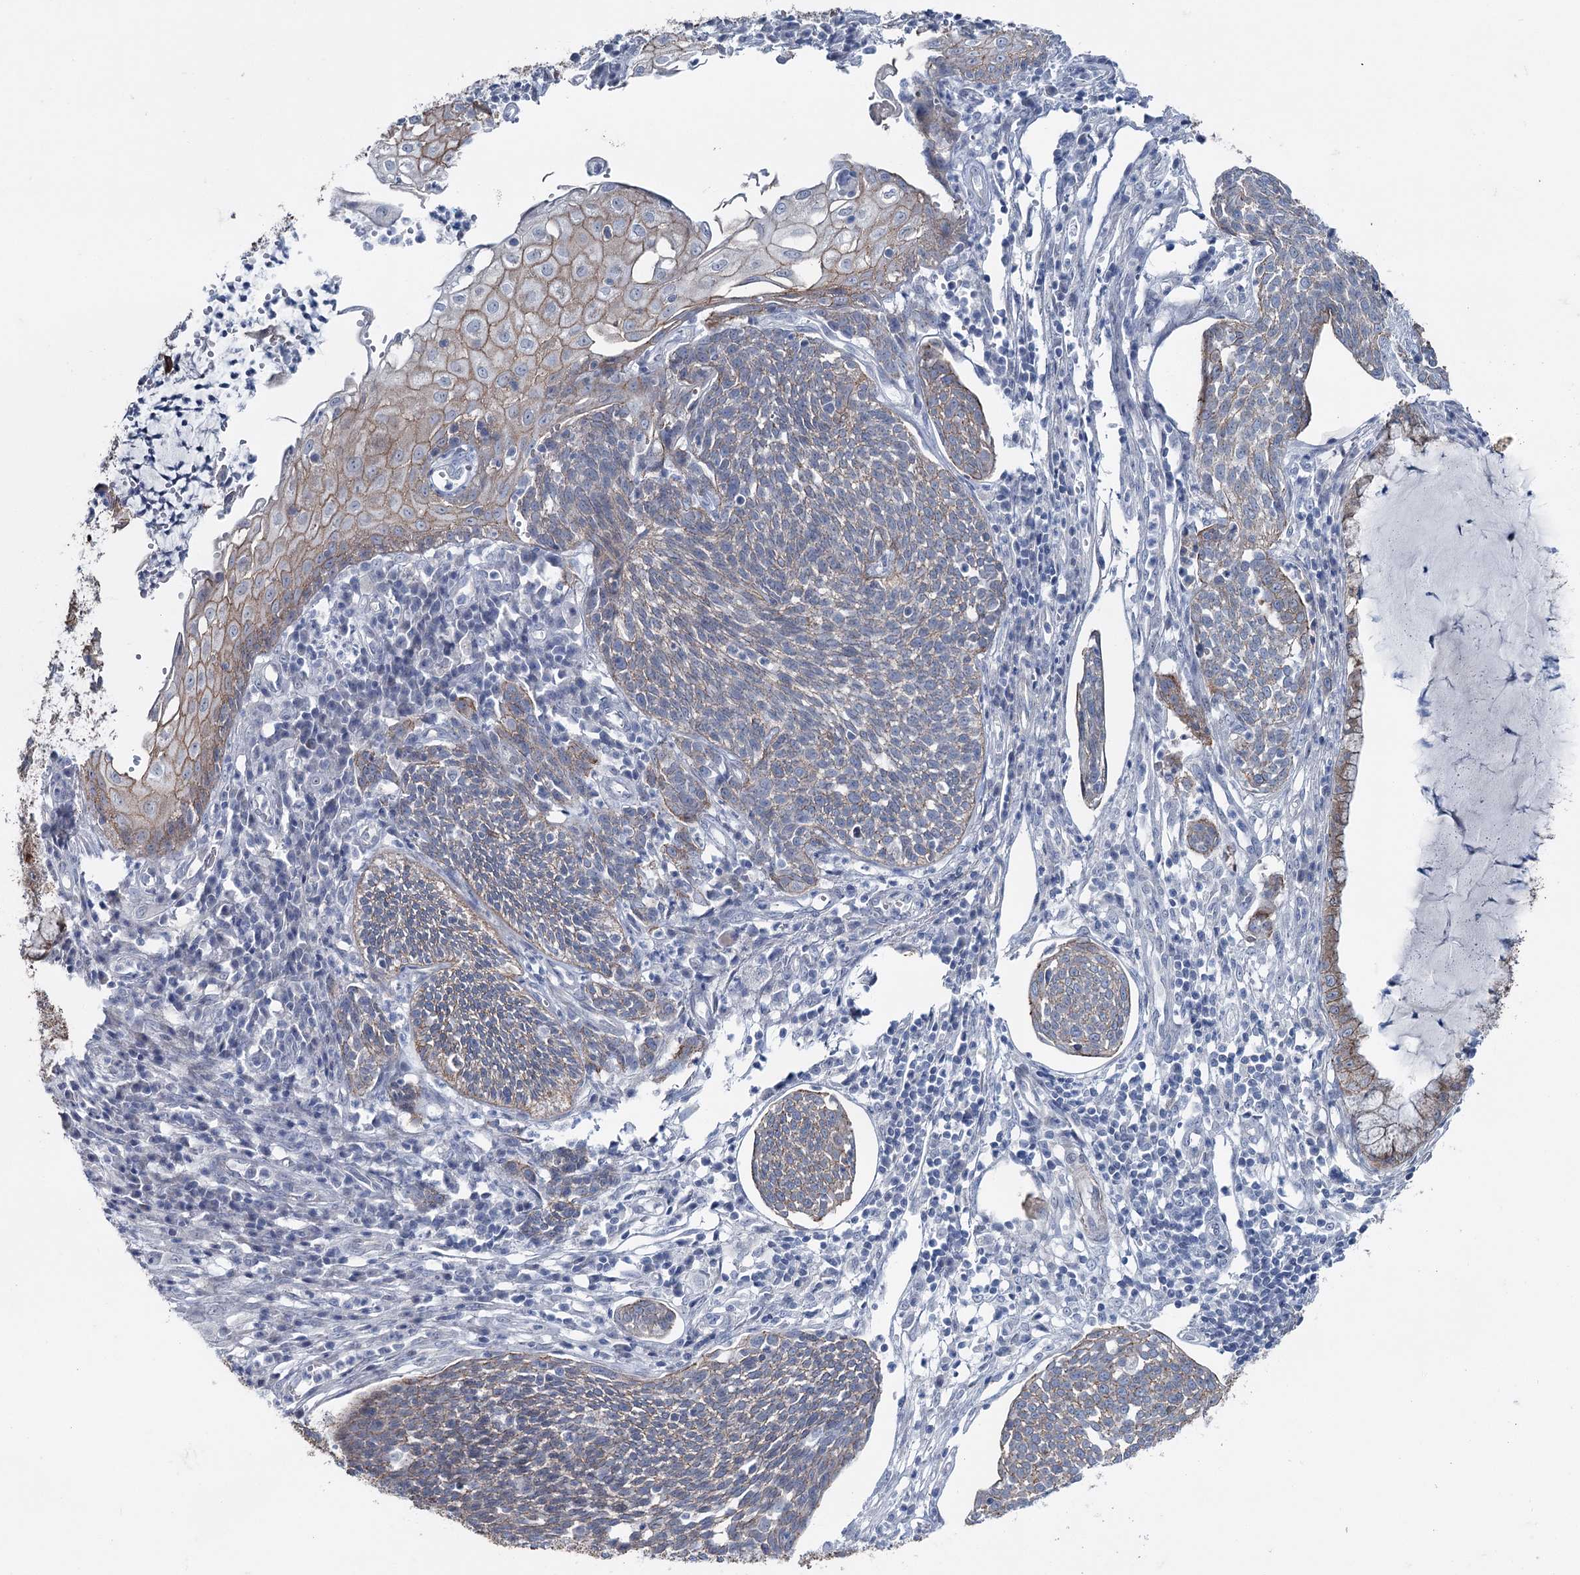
{"staining": {"intensity": "moderate", "quantity": "<25%", "location": "cytoplasmic/membranous"}, "tissue": "cervical cancer", "cell_type": "Tumor cells", "image_type": "cancer", "snomed": [{"axis": "morphology", "description": "Squamous cell carcinoma, NOS"}, {"axis": "topography", "description": "Cervix"}], "caption": "Human cervical cancer (squamous cell carcinoma) stained for a protein (brown) shows moderate cytoplasmic/membranous positive expression in about <25% of tumor cells.", "gene": "FAM120B", "patient": {"sex": "female", "age": 34}}